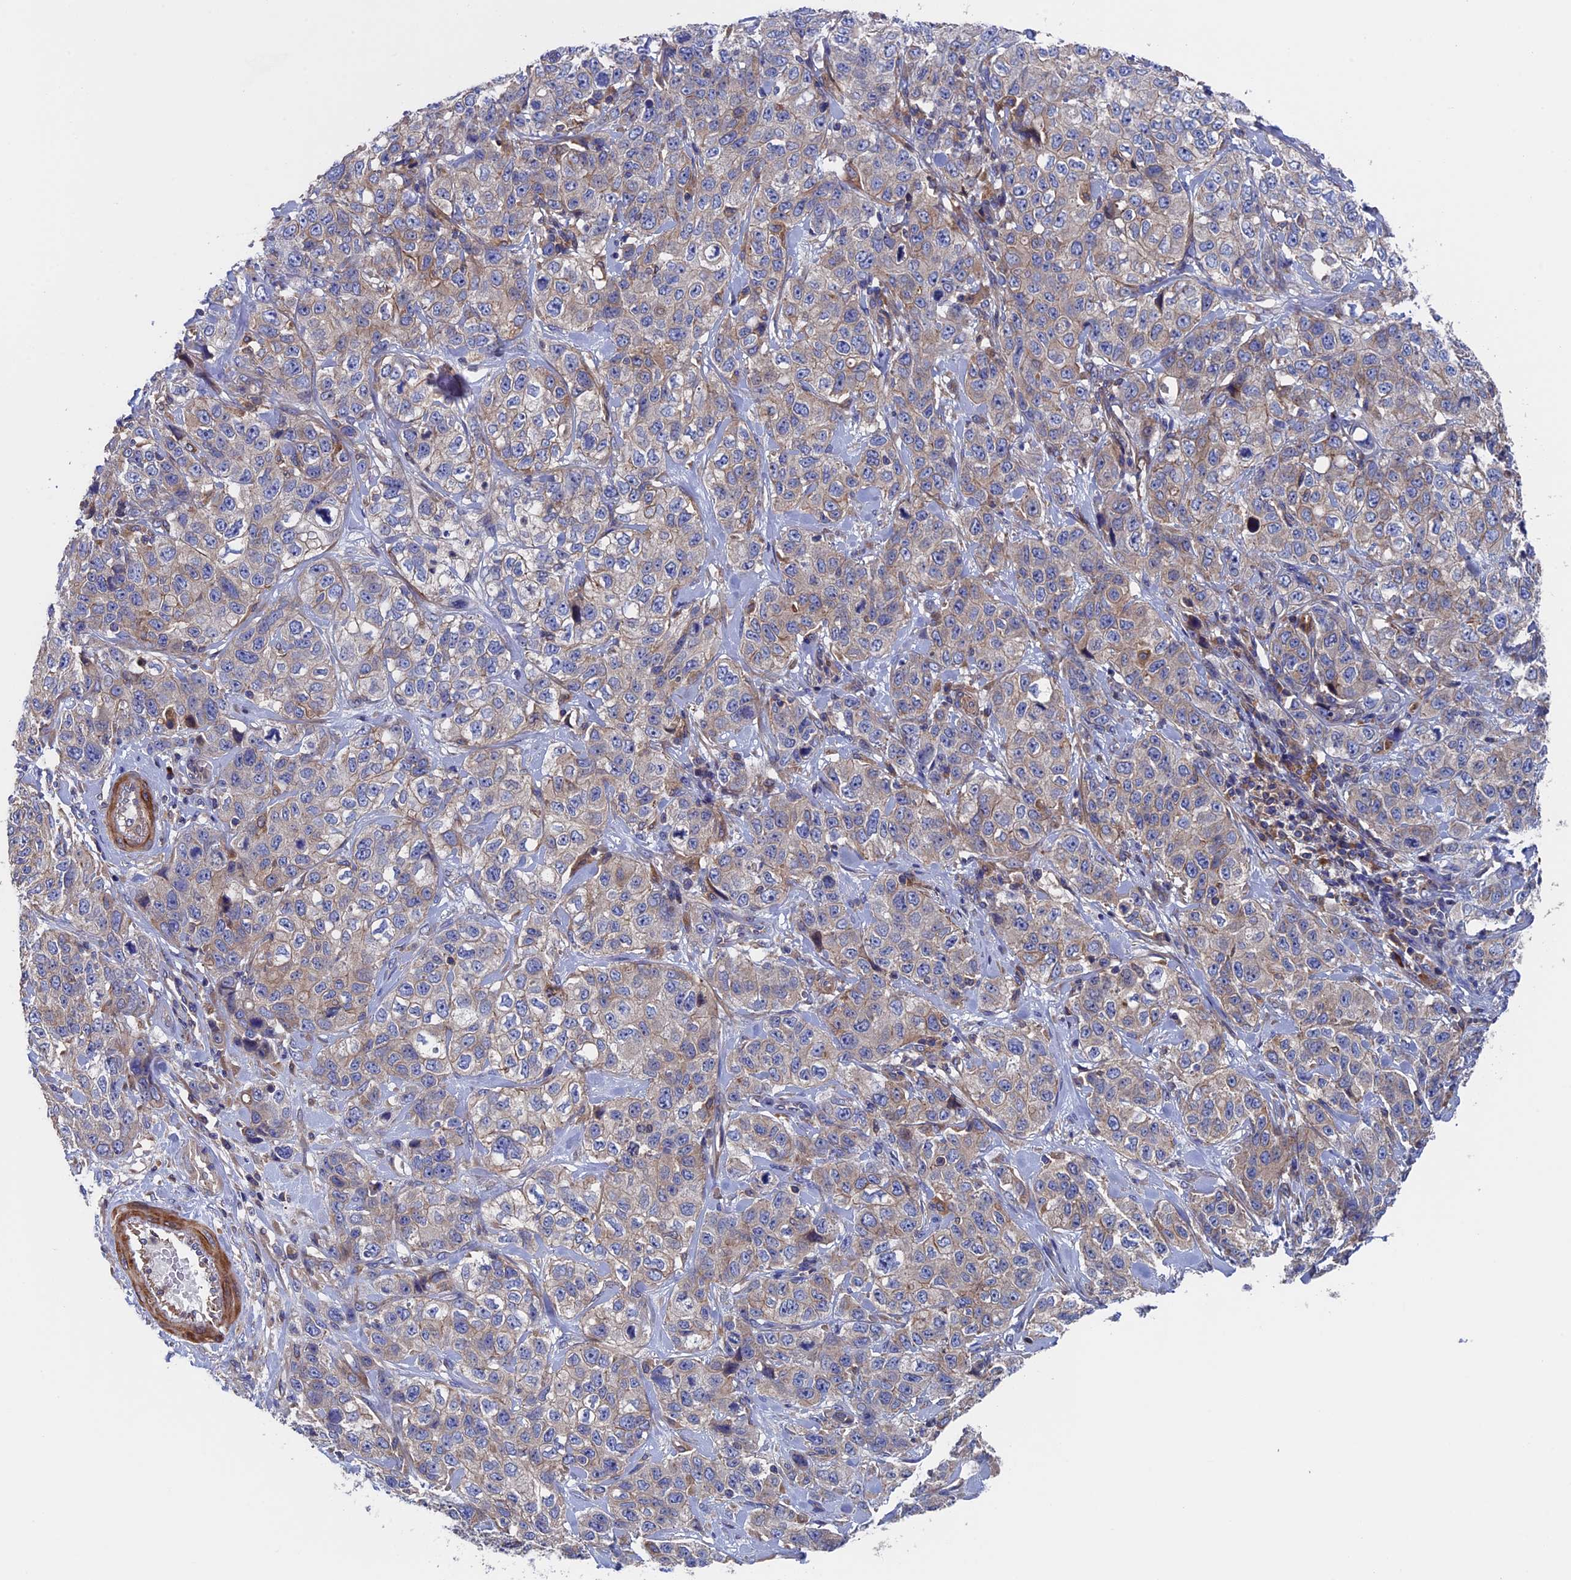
{"staining": {"intensity": "weak", "quantity": "25%-75%", "location": "cytoplasmic/membranous"}, "tissue": "stomach cancer", "cell_type": "Tumor cells", "image_type": "cancer", "snomed": [{"axis": "morphology", "description": "Adenocarcinoma, NOS"}, {"axis": "topography", "description": "Stomach"}], "caption": "Stomach adenocarcinoma was stained to show a protein in brown. There is low levels of weak cytoplasmic/membranous expression in about 25%-75% of tumor cells.", "gene": "DNAJC3", "patient": {"sex": "male", "age": 48}}